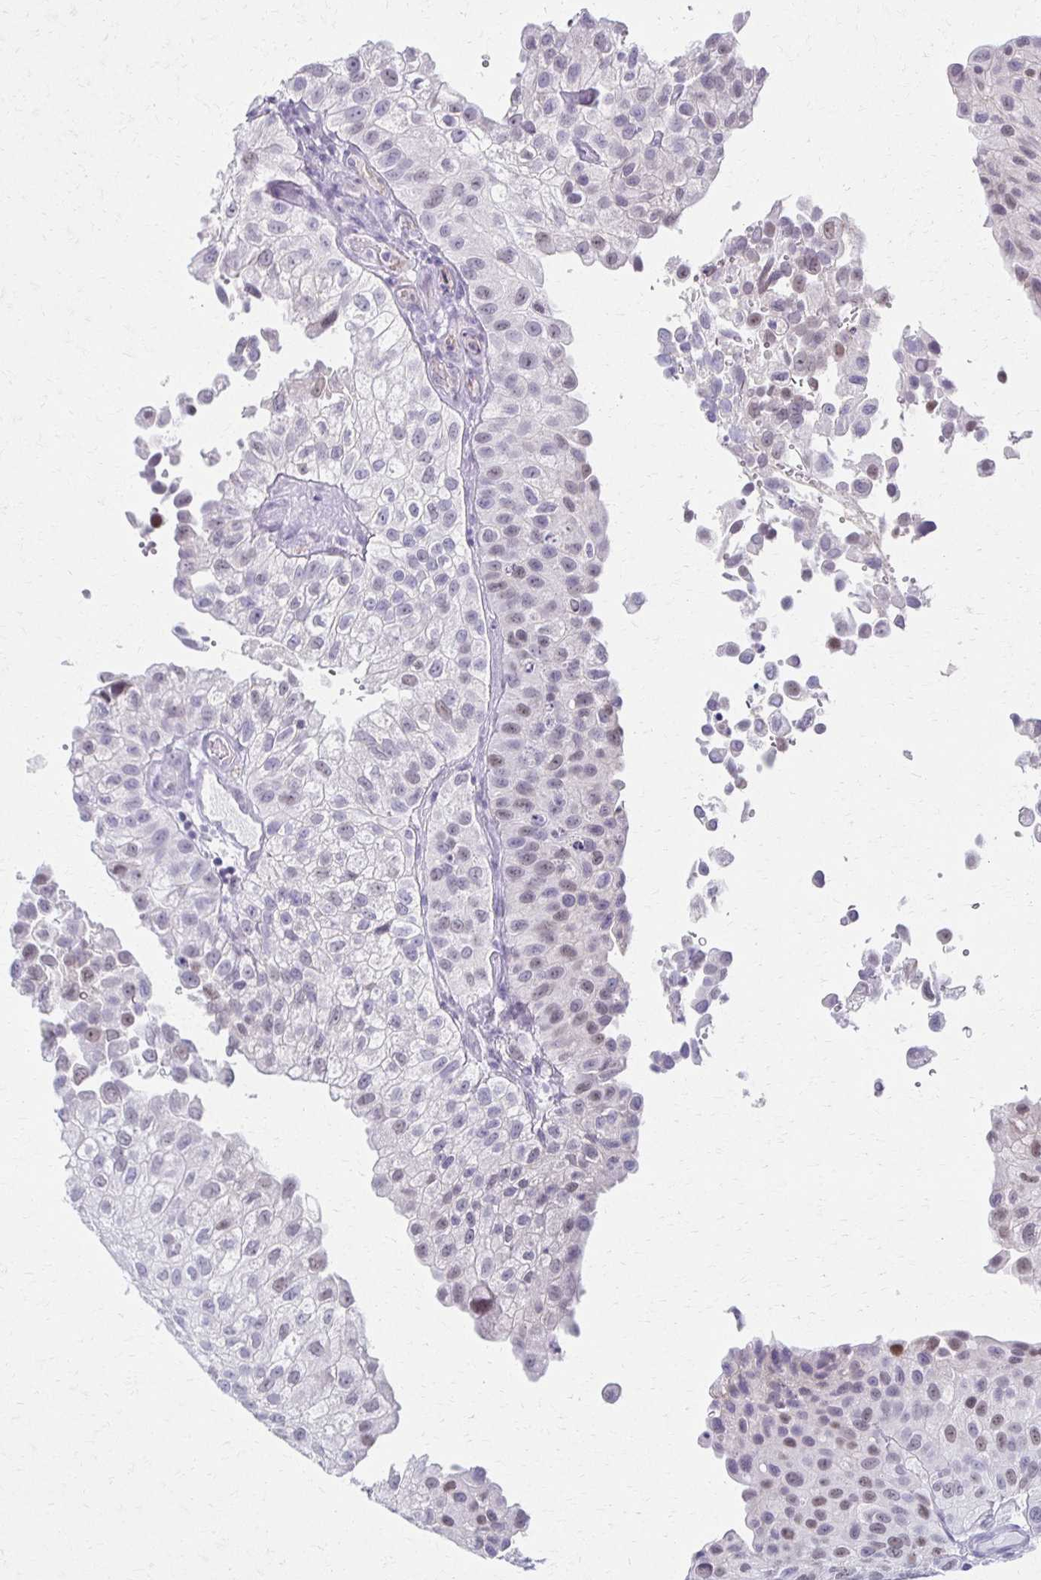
{"staining": {"intensity": "moderate", "quantity": "25%-75%", "location": "nuclear"}, "tissue": "urothelial cancer", "cell_type": "Tumor cells", "image_type": "cancer", "snomed": [{"axis": "morphology", "description": "Urothelial carcinoma, NOS"}, {"axis": "topography", "description": "Urinary bladder"}], "caption": "An immunohistochemistry image of neoplastic tissue is shown. Protein staining in brown highlights moderate nuclear positivity in transitional cell carcinoma within tumor cells.", "gene": "MORC4", "patient": {"sex": "male", "age": 87}}